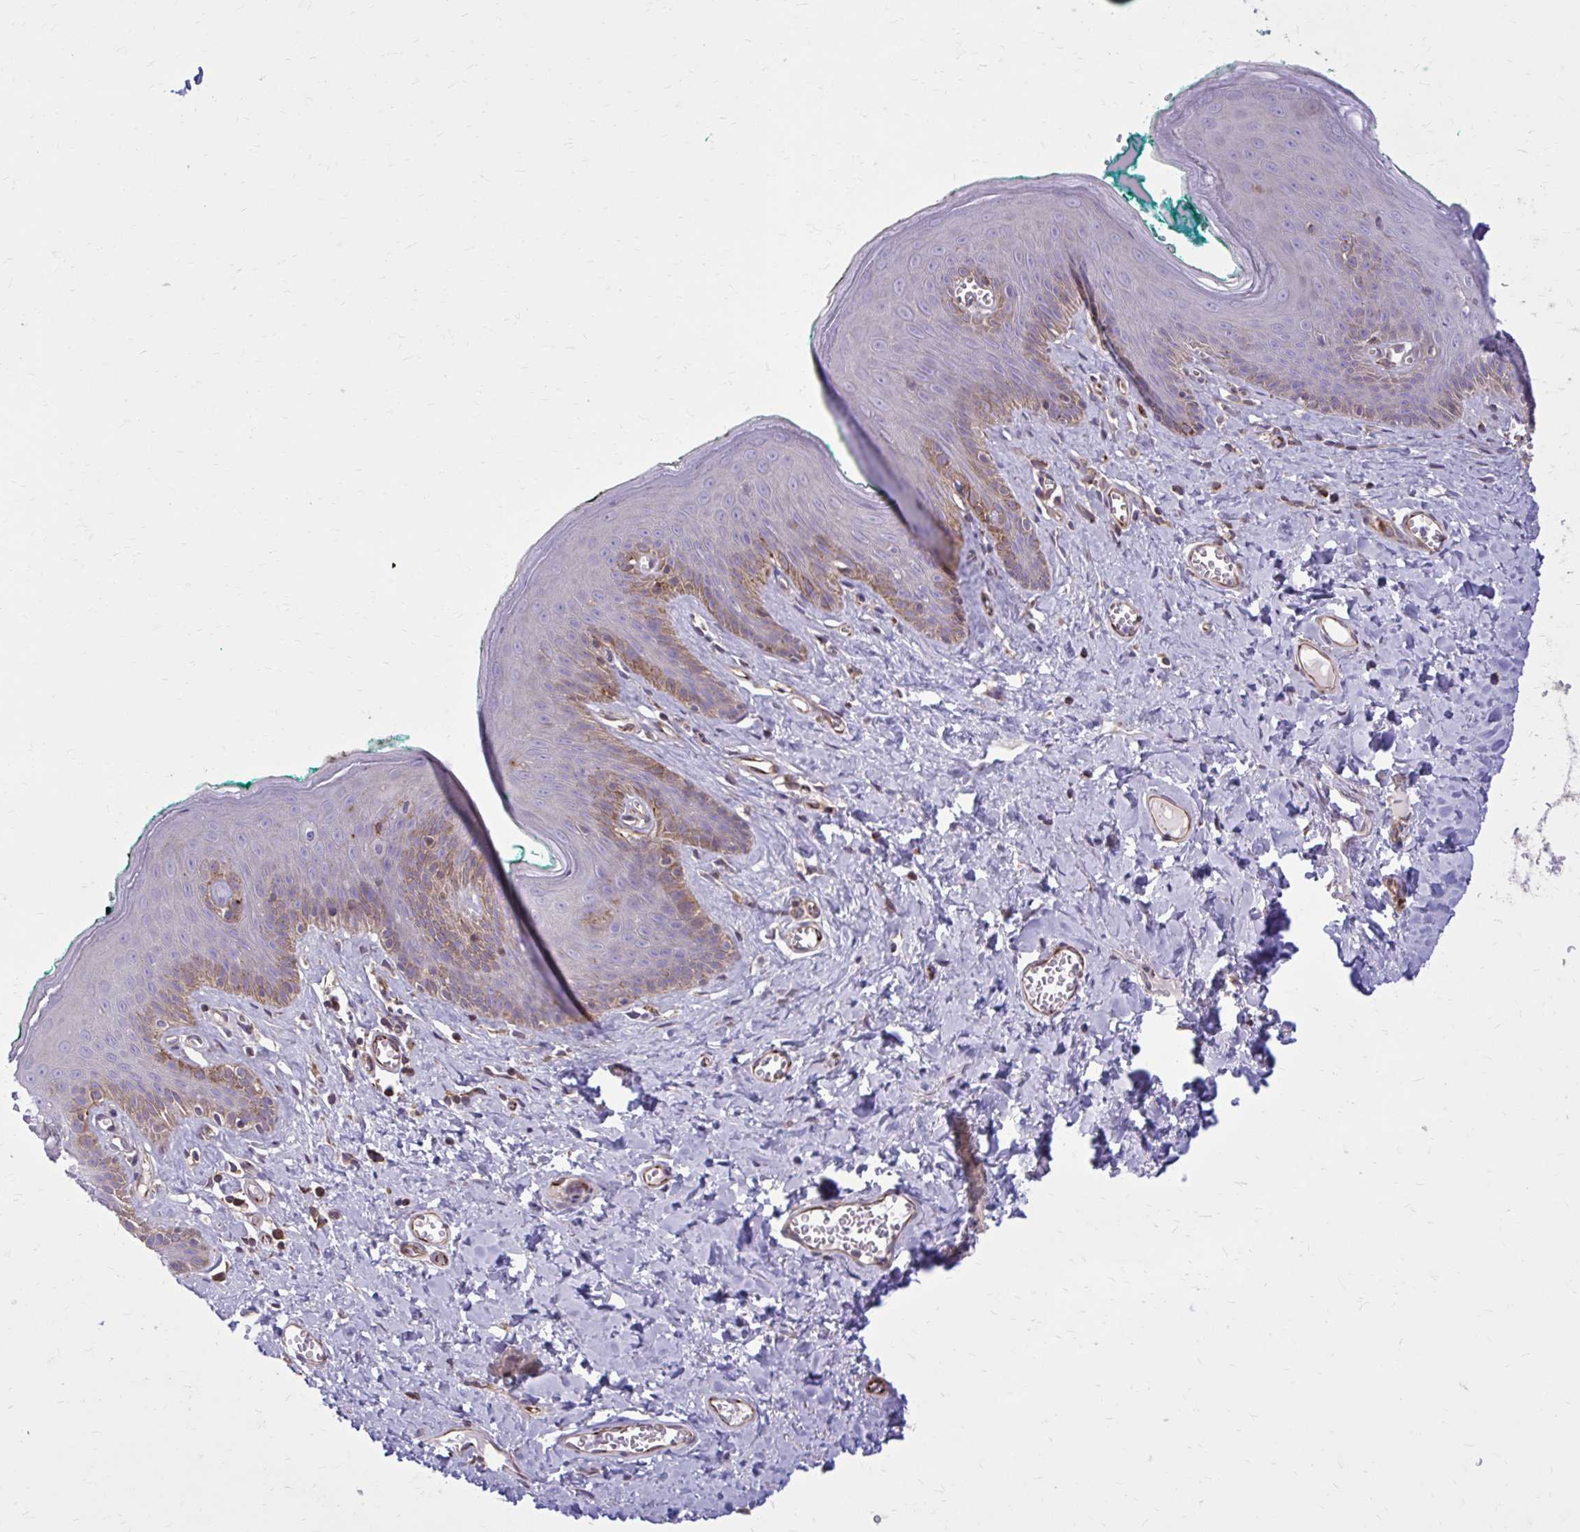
{"staining": {"intensity": "moderate", "quantity": "<25%", "location": "cytoplasmic/membranous"}, "tissue": "skin", "cell_type": "Epidermal cells", "image_type": "normal", "snomed": [{"axis": "morphology", "description": "Normal tissue, NOS"}, {"axis": "topography", "description": "Vulva"}, {"axis": "topography", "description": "Peripheral nerve tissue"}], "caption": "Protein positivity by IHC shows moderate cytoplasmic/membranous expression in approximately <25% of epidermal cells in benign skin.", "gene": "FAP", "patient": {"sex": "female", "age": 66}}